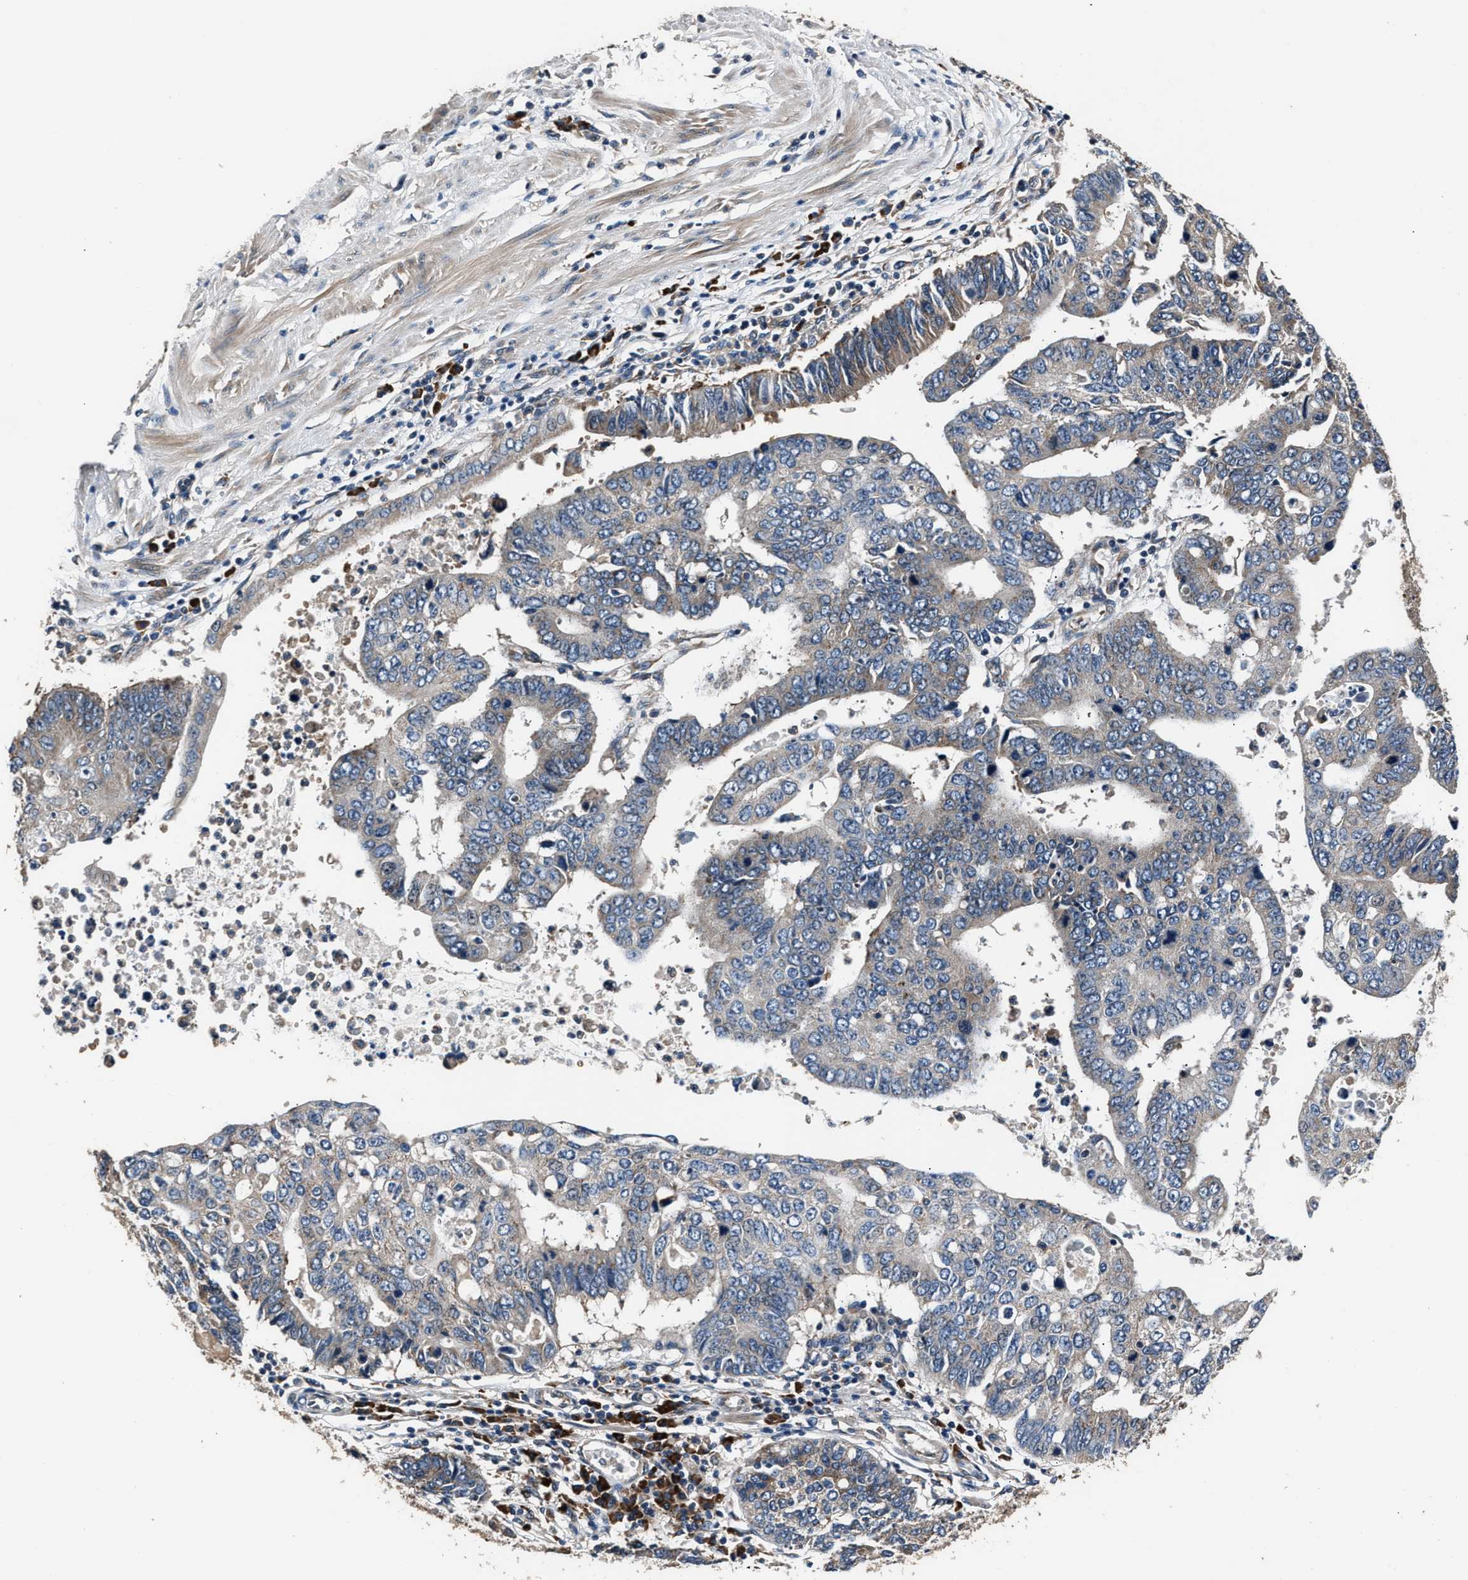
{"staining": {"intensity": "moderate", "quantity": "25%-75%", "location": "cytoplasmic/membranous"}, "tissue": "stomach cancer", "cell_type": "Tumor cells", "image_type": "cancer", "snomed": [{"axis": "morphology", "description": "Adenocarcinoma, NOS"}, {"axis": "topography", "description": "Stomach"}], "caption": "Immunohistochemical staining of stomach cancer exhibits moderate cytoplasmic/membranous protein positivity in about 25%-75% of tumor cells.", "gene": "IMPDH2", "patient": {"sex": "male", "age": 59}}